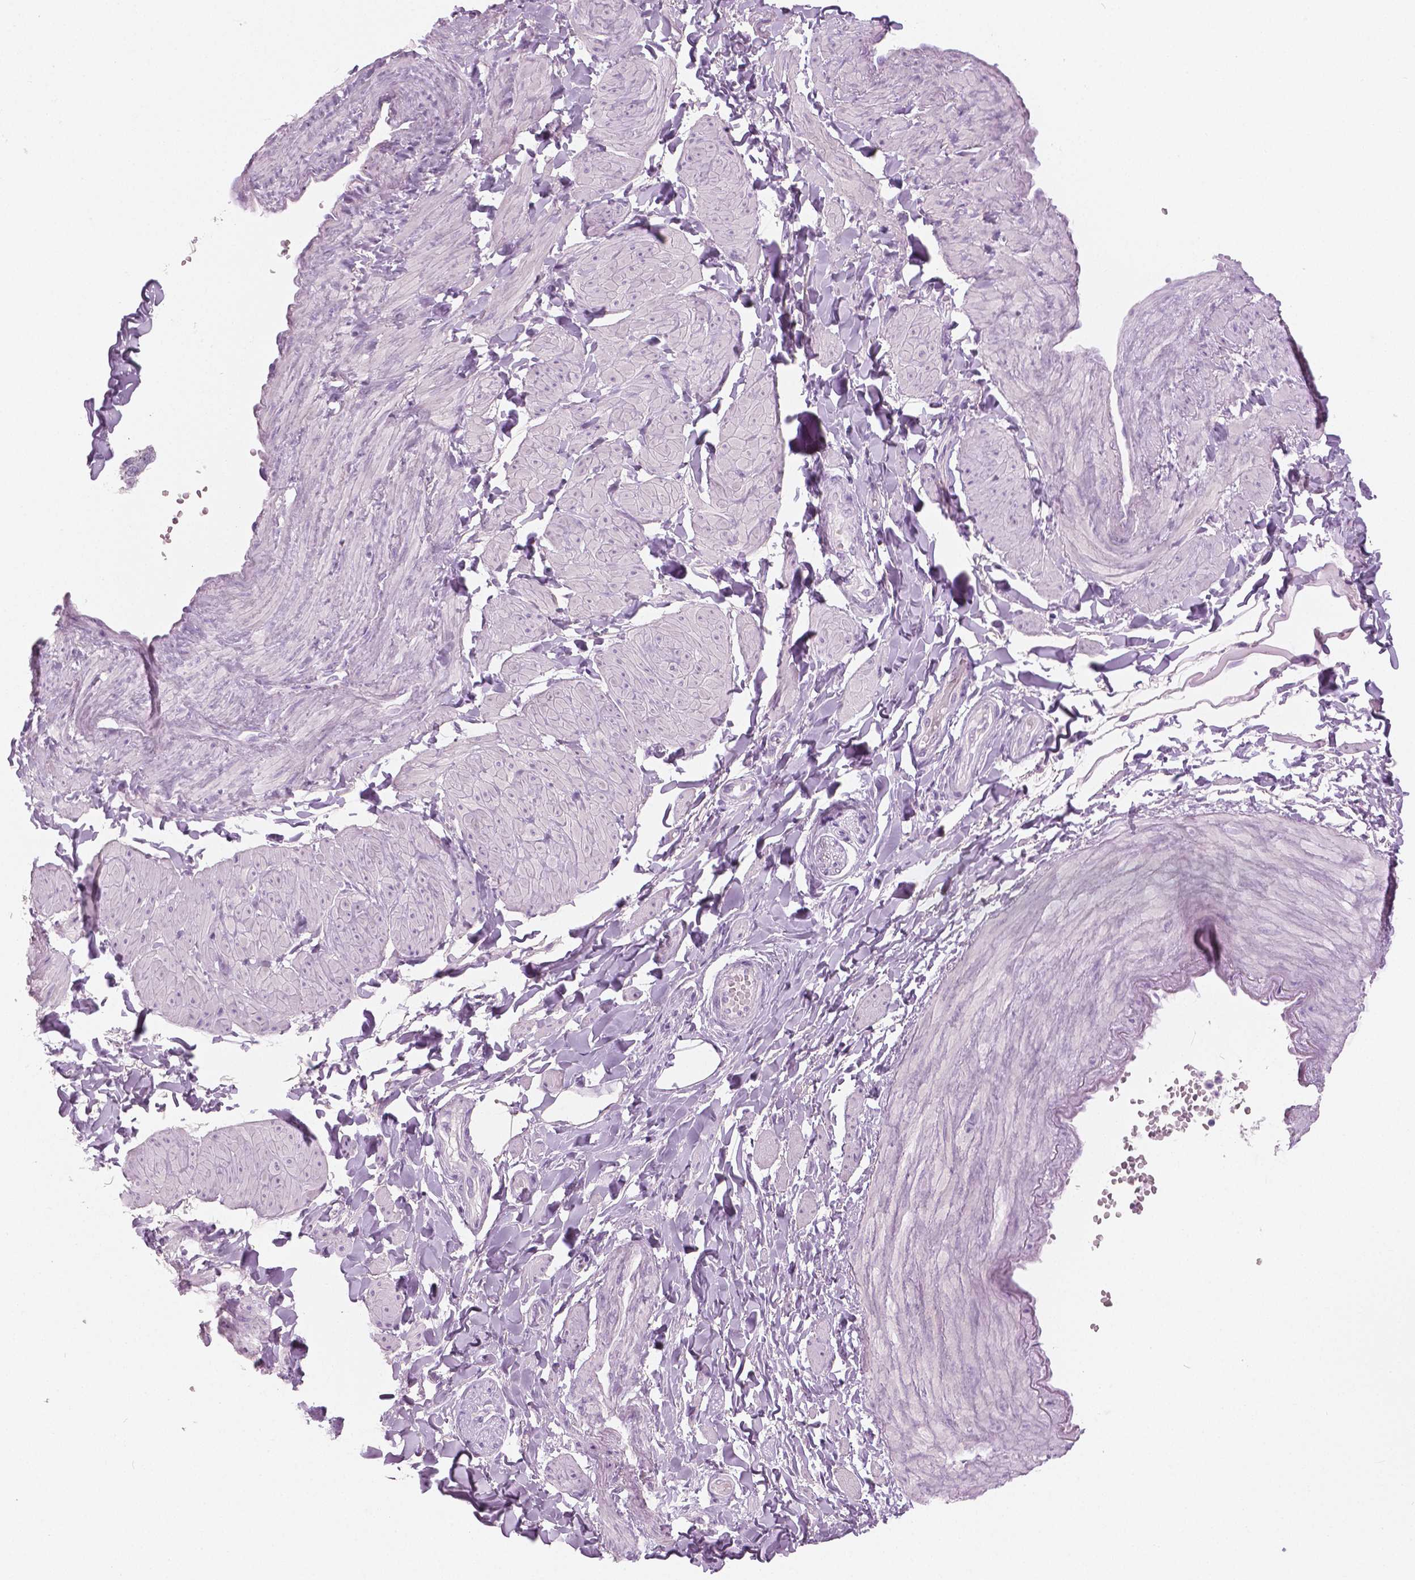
{"staining": {"intensity": "negative", "quantity": "none", "location": "none"}, "tissue": "adipose tissue", "cell_type": "Adipocytes", "image_type": "normal", "snomed": [{"axis": "morphology", "description": "Normal tissue, NOS"}, {"axis": "topography", "description": "Epididymis"}, {"axis": "topography", "description": "Peripheral nerve tissue"}], "caption": "Protein analysis of normal adipose tissue reveals no significant positivity in adipocytes. (Brightfield microscopy of DAB (3,3'-diaminobenzidine) IHC at high magnification).", "gene": "GALM", "patient": {"sex": "male", "age": 32}}